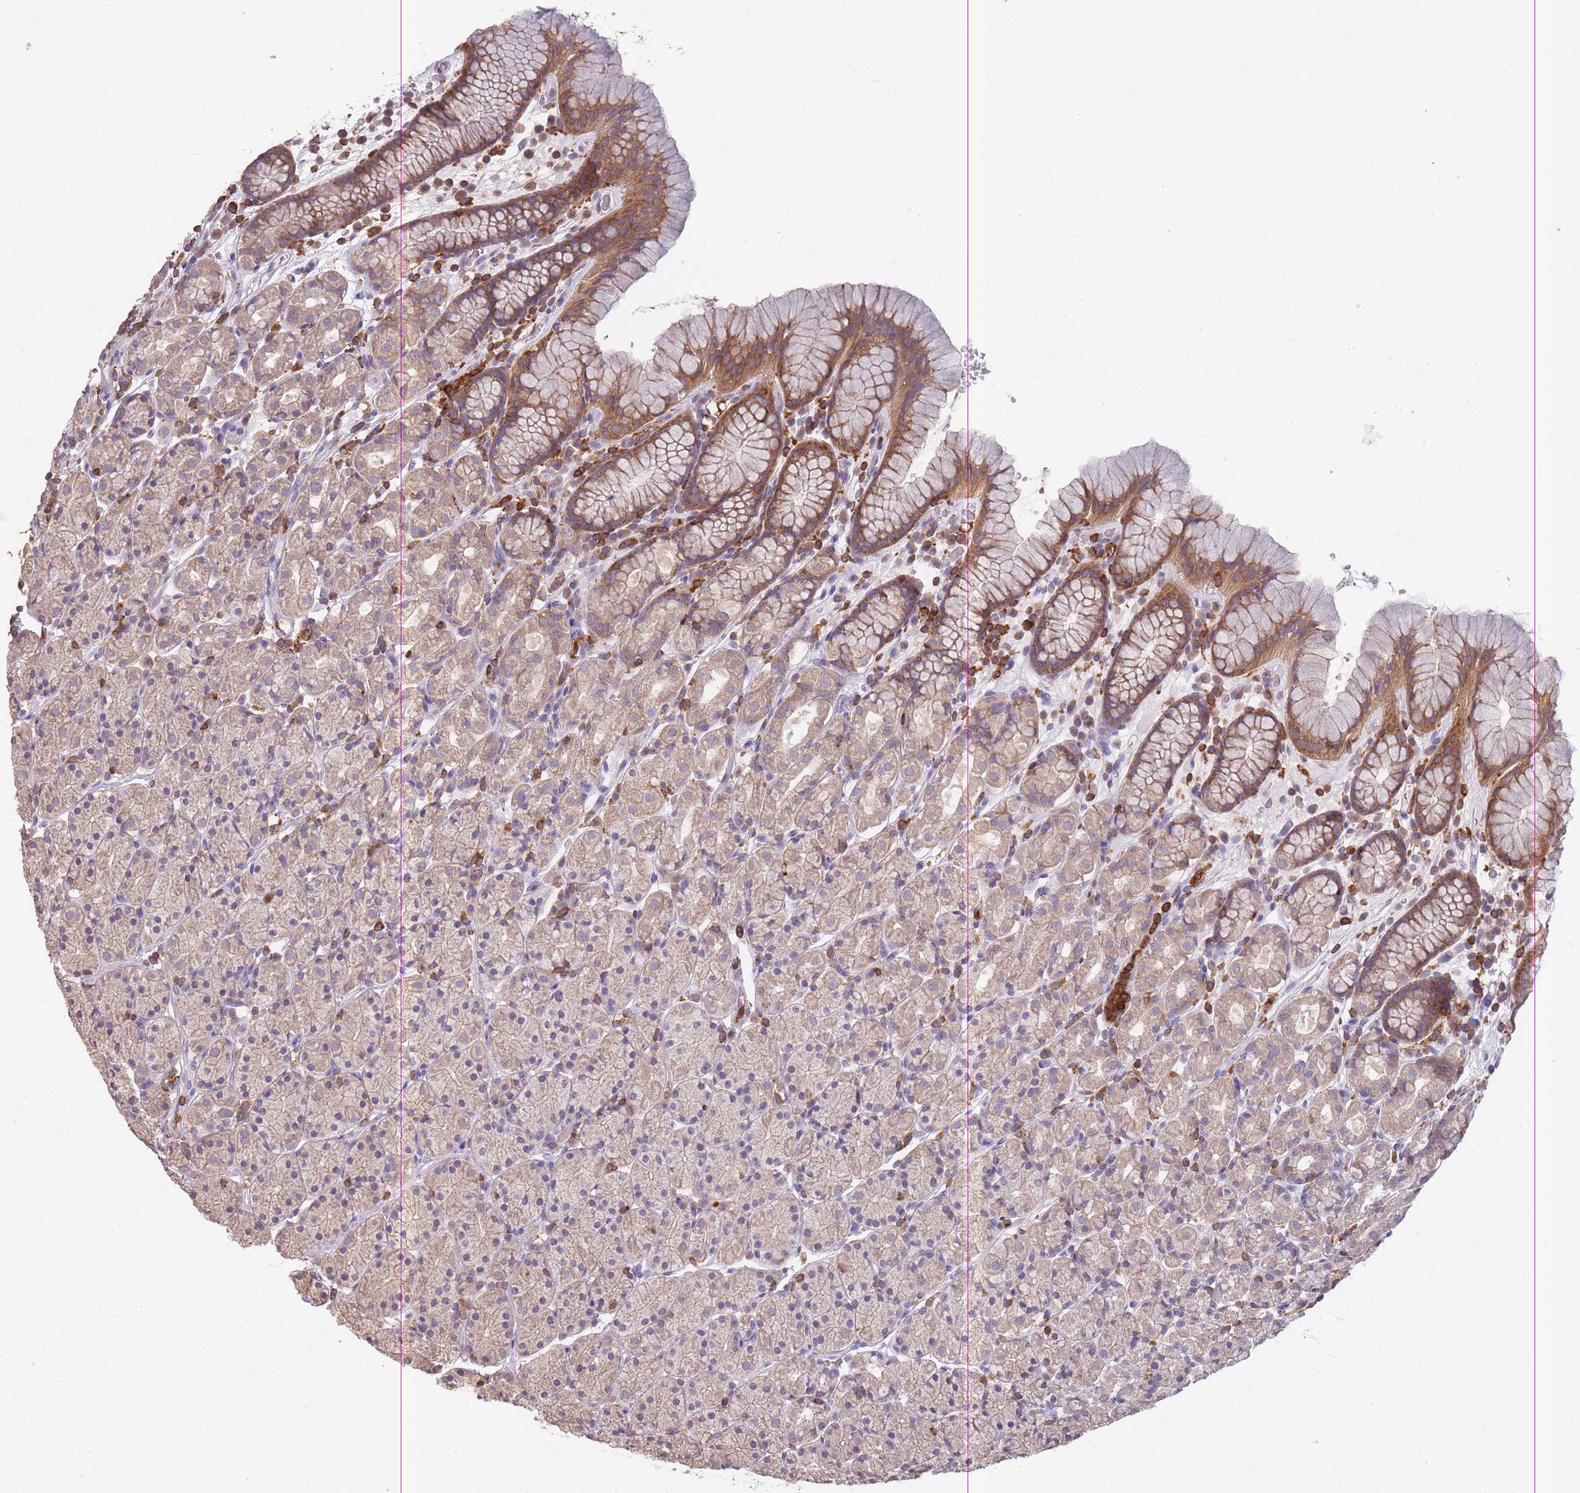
{"staining": {"intensity": "moderate", "quantity": ">75%", "location": "cytoplasmic/membranous"}, "tissue": "stomach", "cell_type": "Glandular cells", "image_type": "normal", "snomed": [{"axis": "morphology", "description": "Normal tissue, NOS"}, {"axis": "topography", "description": "Stomach, upper"}, {"axis": "topography", "description": "Stomach"}], "caption": "A brown stain shows moderate cytoplasmic/membranous expression of a protein in glandular cells of unremarkable stomach. (Brightfield microscopy of DAB IHC at high magnification).", "gene": "GMIP", "patient": {"sex": "male", "age": 62}}